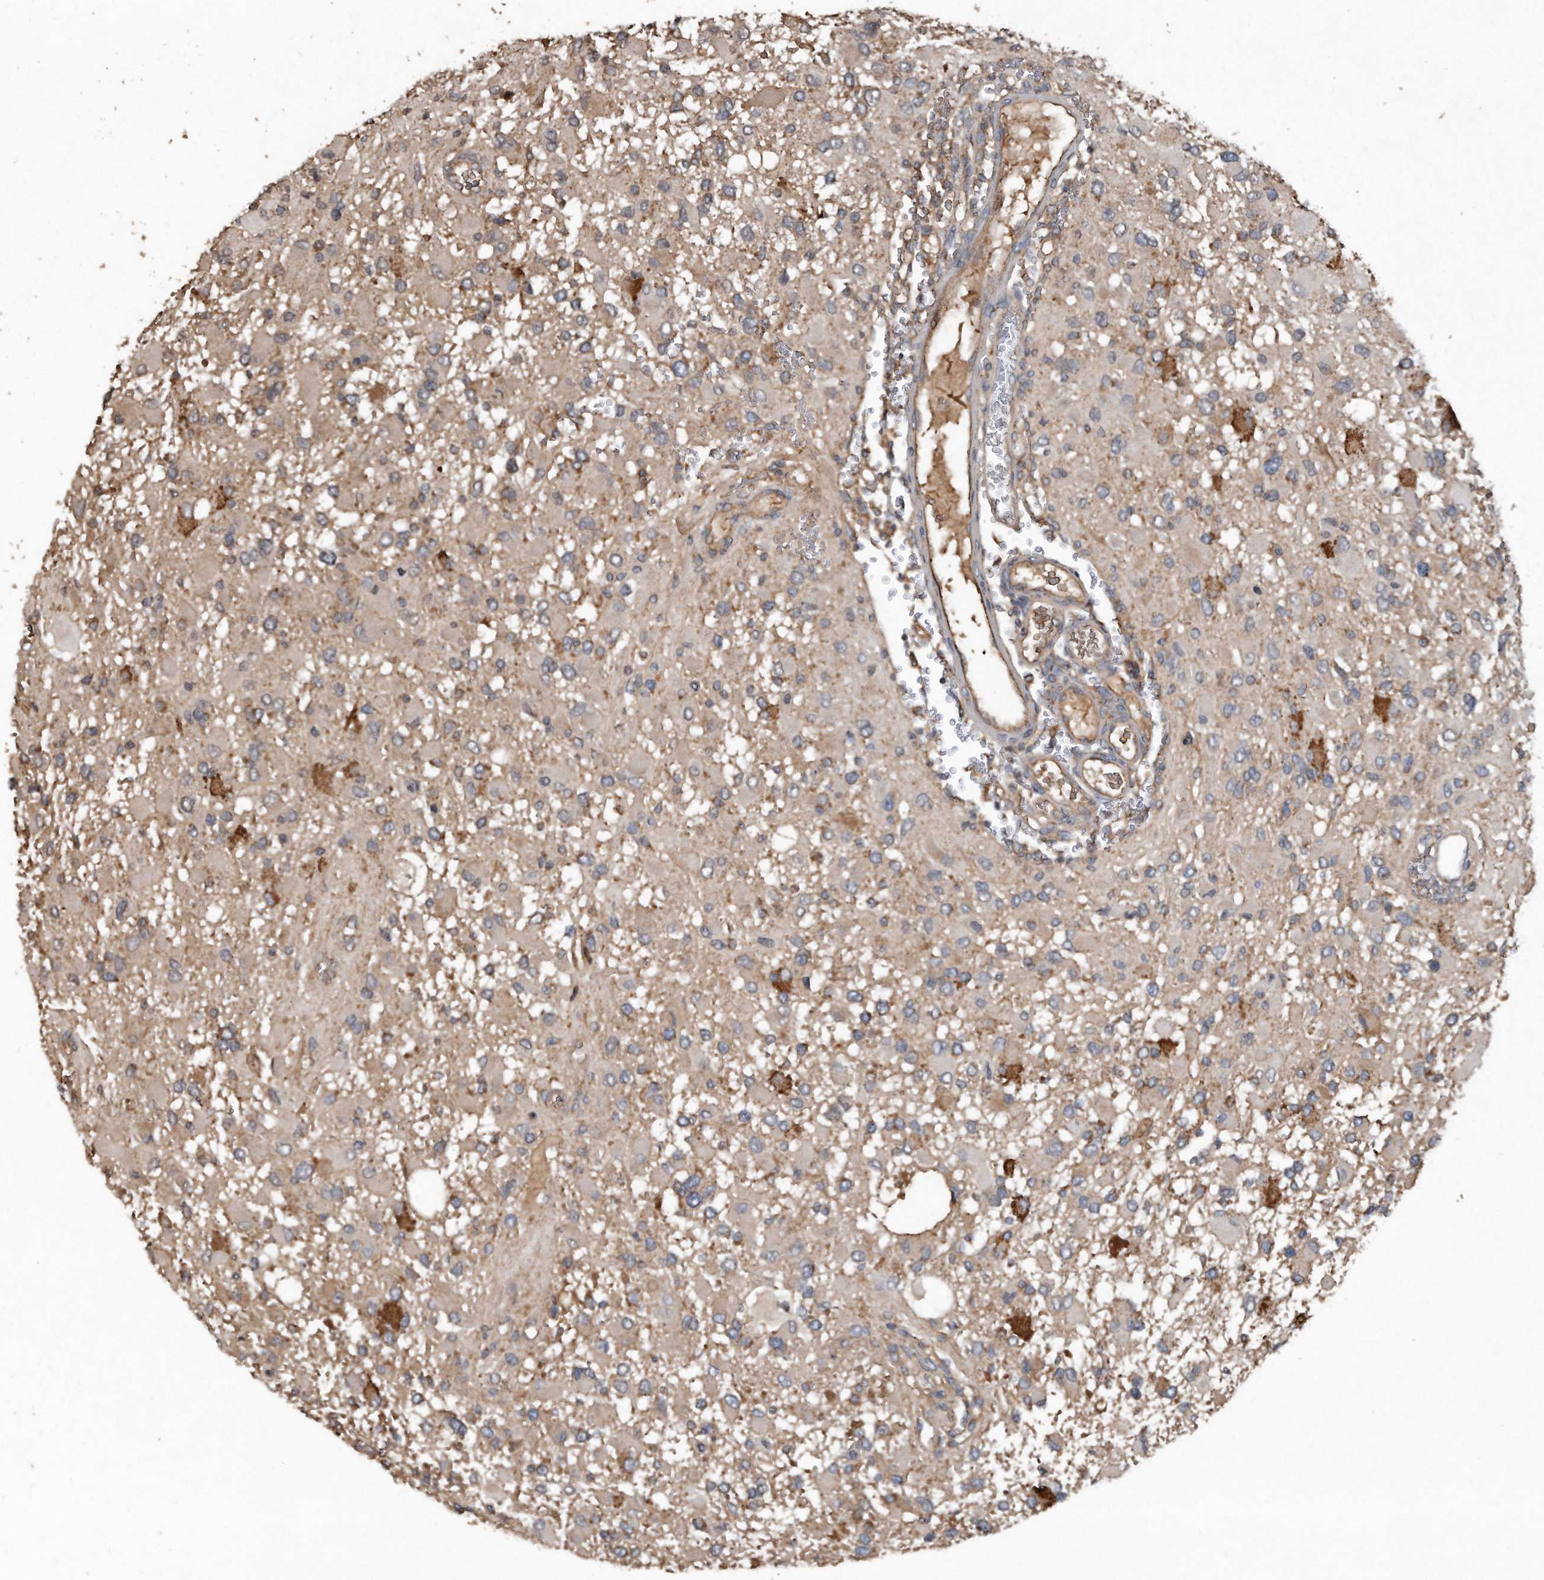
{"staining": {"intensity": "negative", "quantity": "none", "location": "none"}, "tissue": "glioma", "cell_type": "Tumor cells", "image_type": "cancer", "snomed": [{"axis": "morphology", "description": "Glioma, malignant, High grade"}, {"axis": "topography", "description": "Brain"}], "caption": "Immunohistochemistry (IHC) of glioma demonstrates no staining in tumor cells.", "gene": "SDHA", "patient": {"sex": "male", "age": 53}}